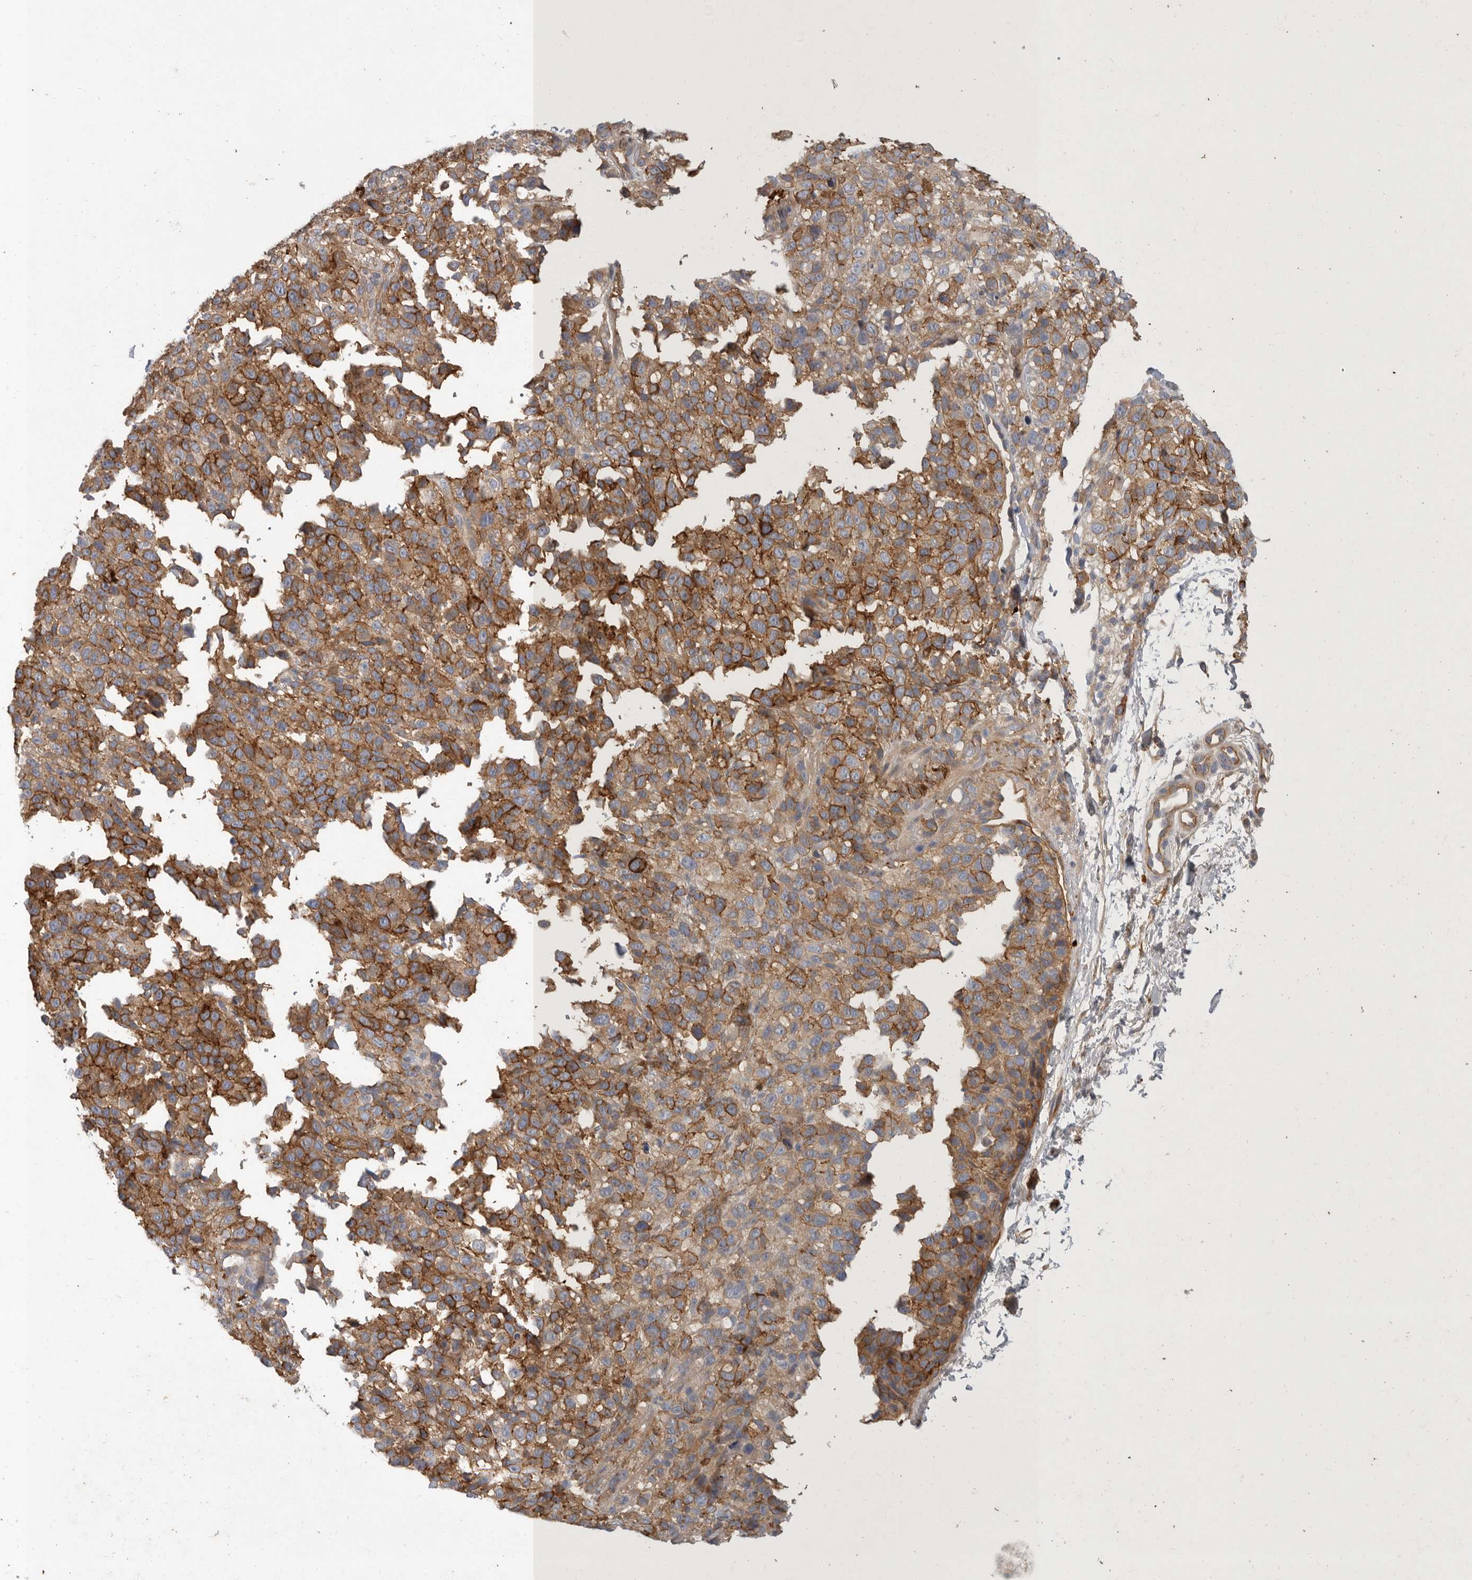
{"staining": {"intensity": "moderate", "quantity": ">75%", "location": "cytoplasmic/membranous"}, "tissue": "melanoma", "cell_type": "Tumor cells", "image_type": "cancer", "snomed": [{"axis": "morphology", "description": "Malignant melanoma, Metastatic site"}, {"axis": "topography", "description": "Skin"}], "caption": "Moderate cytoplasmic/membranous protein expression is appreciated in about >75% of tumor cells in malignant melanoma (metastatic site).", "gene": "MLPH", "patient": {"sex": "female", "age": 72}}